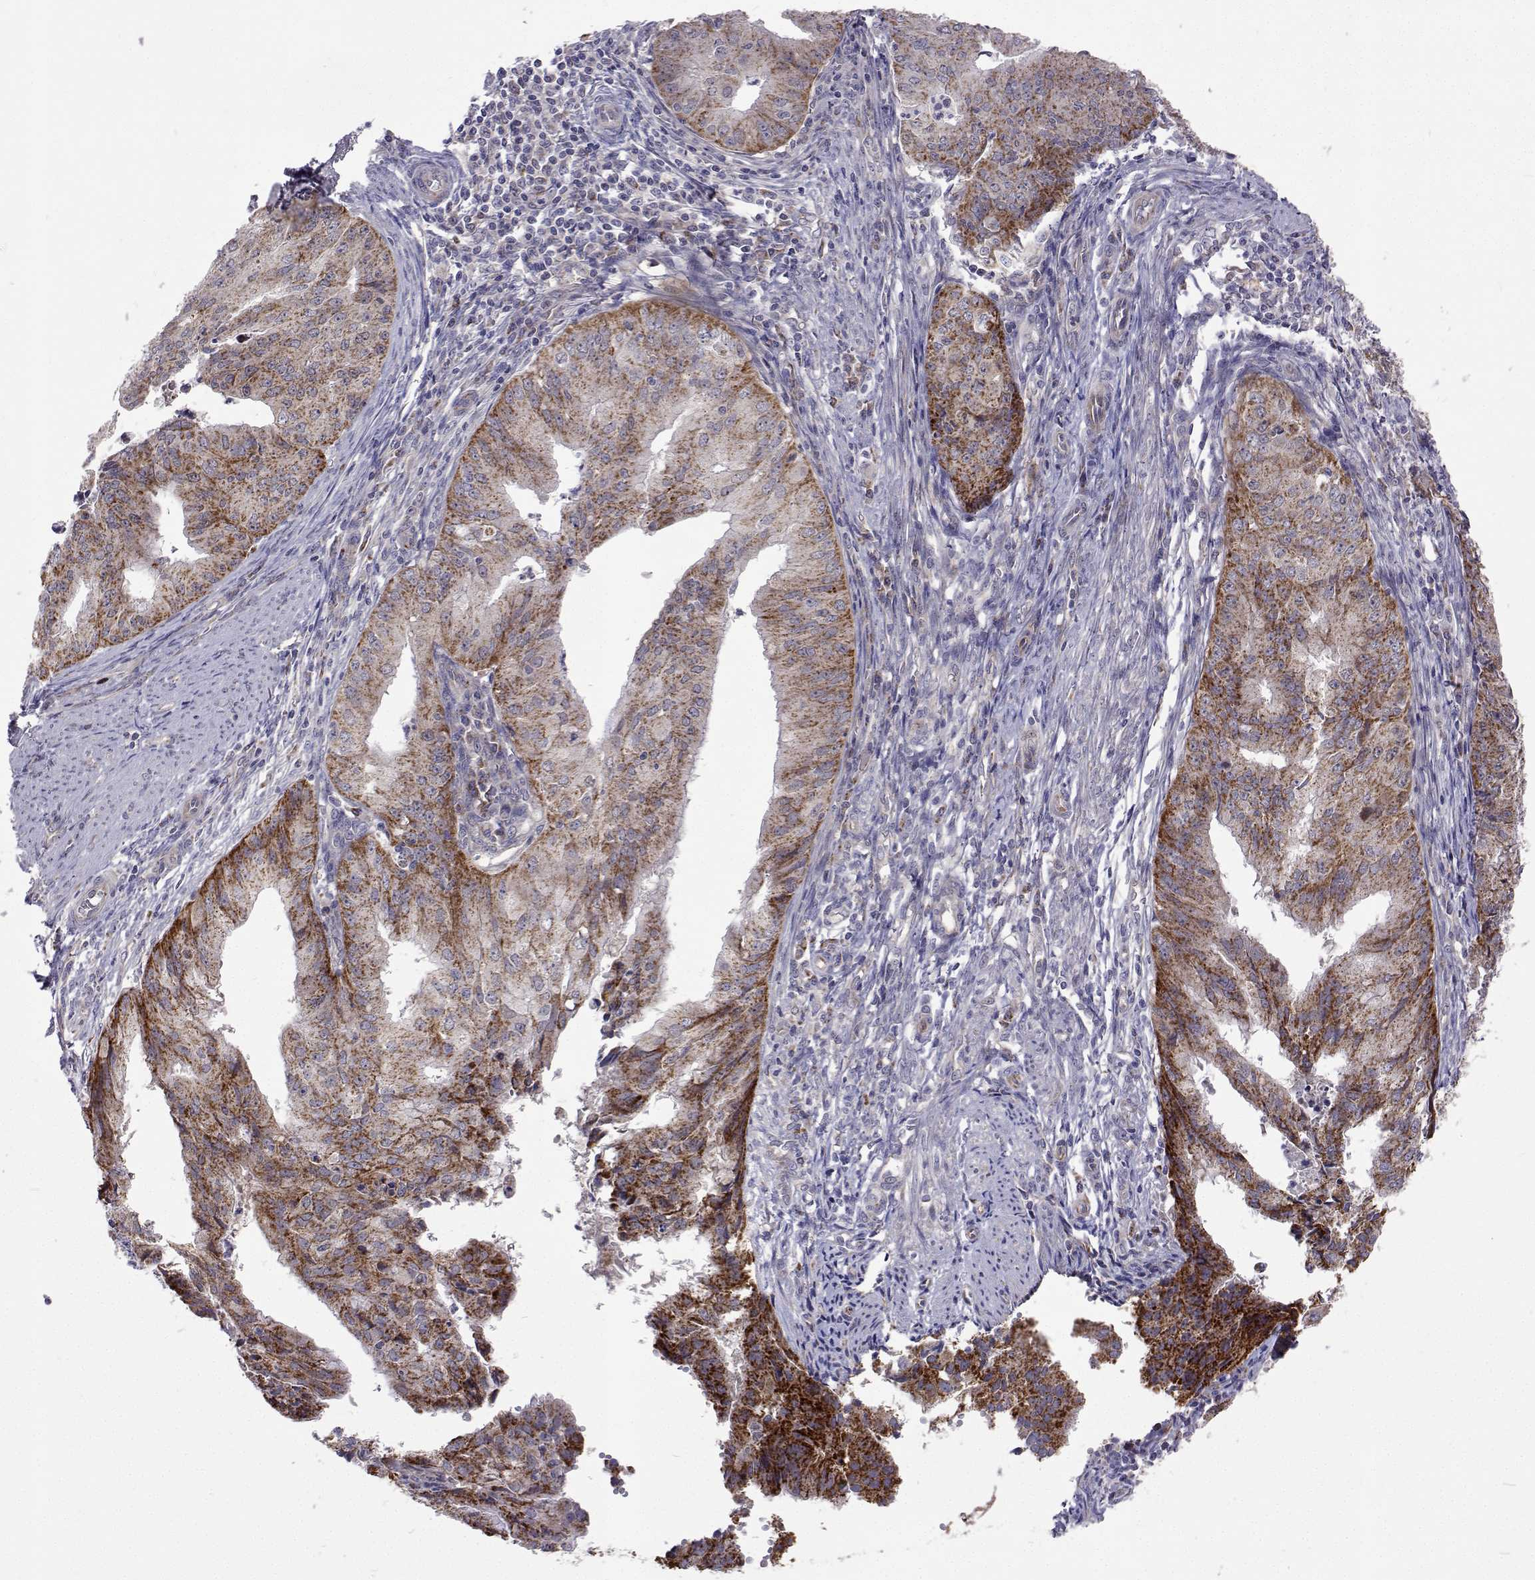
{"staining": {"intensity": "moderate", "quantity": ">75%", "location": "cytoplasmic/membranous"}, "tissue": "endometrial cancer", "cell_type": "Tumor cells", "image_type": "cancer", "snomed": [{"axis": "morphology", "description": "Adenocarcinoma, NOS"}, {"axis": "topography", "description": "Endometrium"}], "caption": "An immunohistochemistry (IHC) histopathology image of neoplastic tissue is shown. Protein staining in brown highlights moderate cytoplasmic/membranous positivity in endometrial cancer (adenocarcinoma) within tumor cells. The protein is shown in brown color, while the nuclei are stained blue.", "gene": "DHTKD1", "patient": {"sex": "female", "age": 50}}